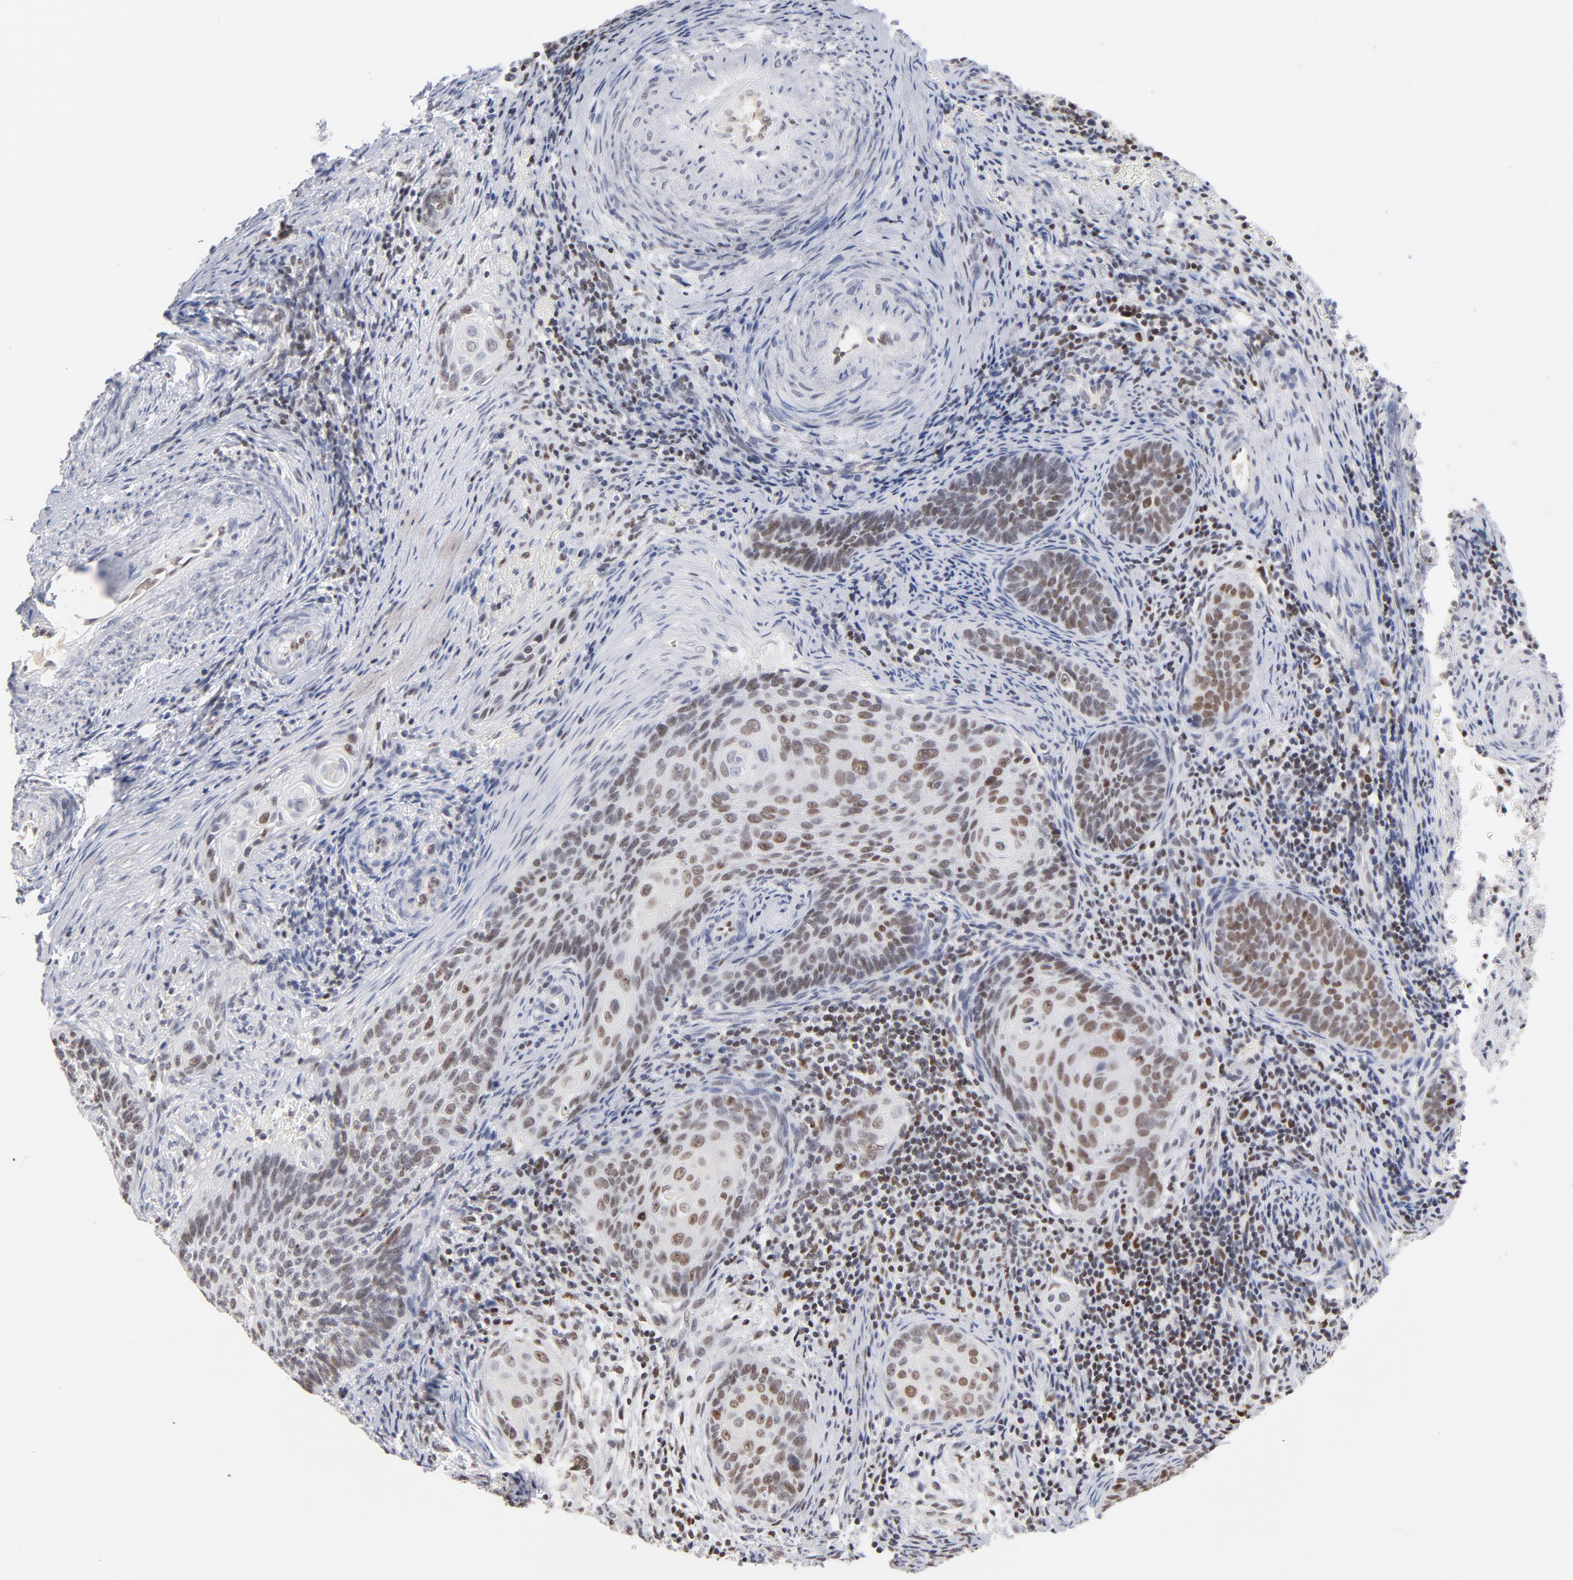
{"staining": {"intensity": "weak", "quantity": ">75%", "location": "nuclear"}, "tissue": "cervical cancer", "cell_type": "Tumor cells", "image_type": "cancer", "snomed": [{"axis": "morphology", "description": "Squamous cell carcinoma, NOS"}, {"axis": "topography", "description": "Cervix"}], "caption": "Cervical cancer tissue demonstrates weak nuclear staining in approximately >75% of tumor cells", "gene": "MAX", "patient": {"sex": "female", "age": 33}}